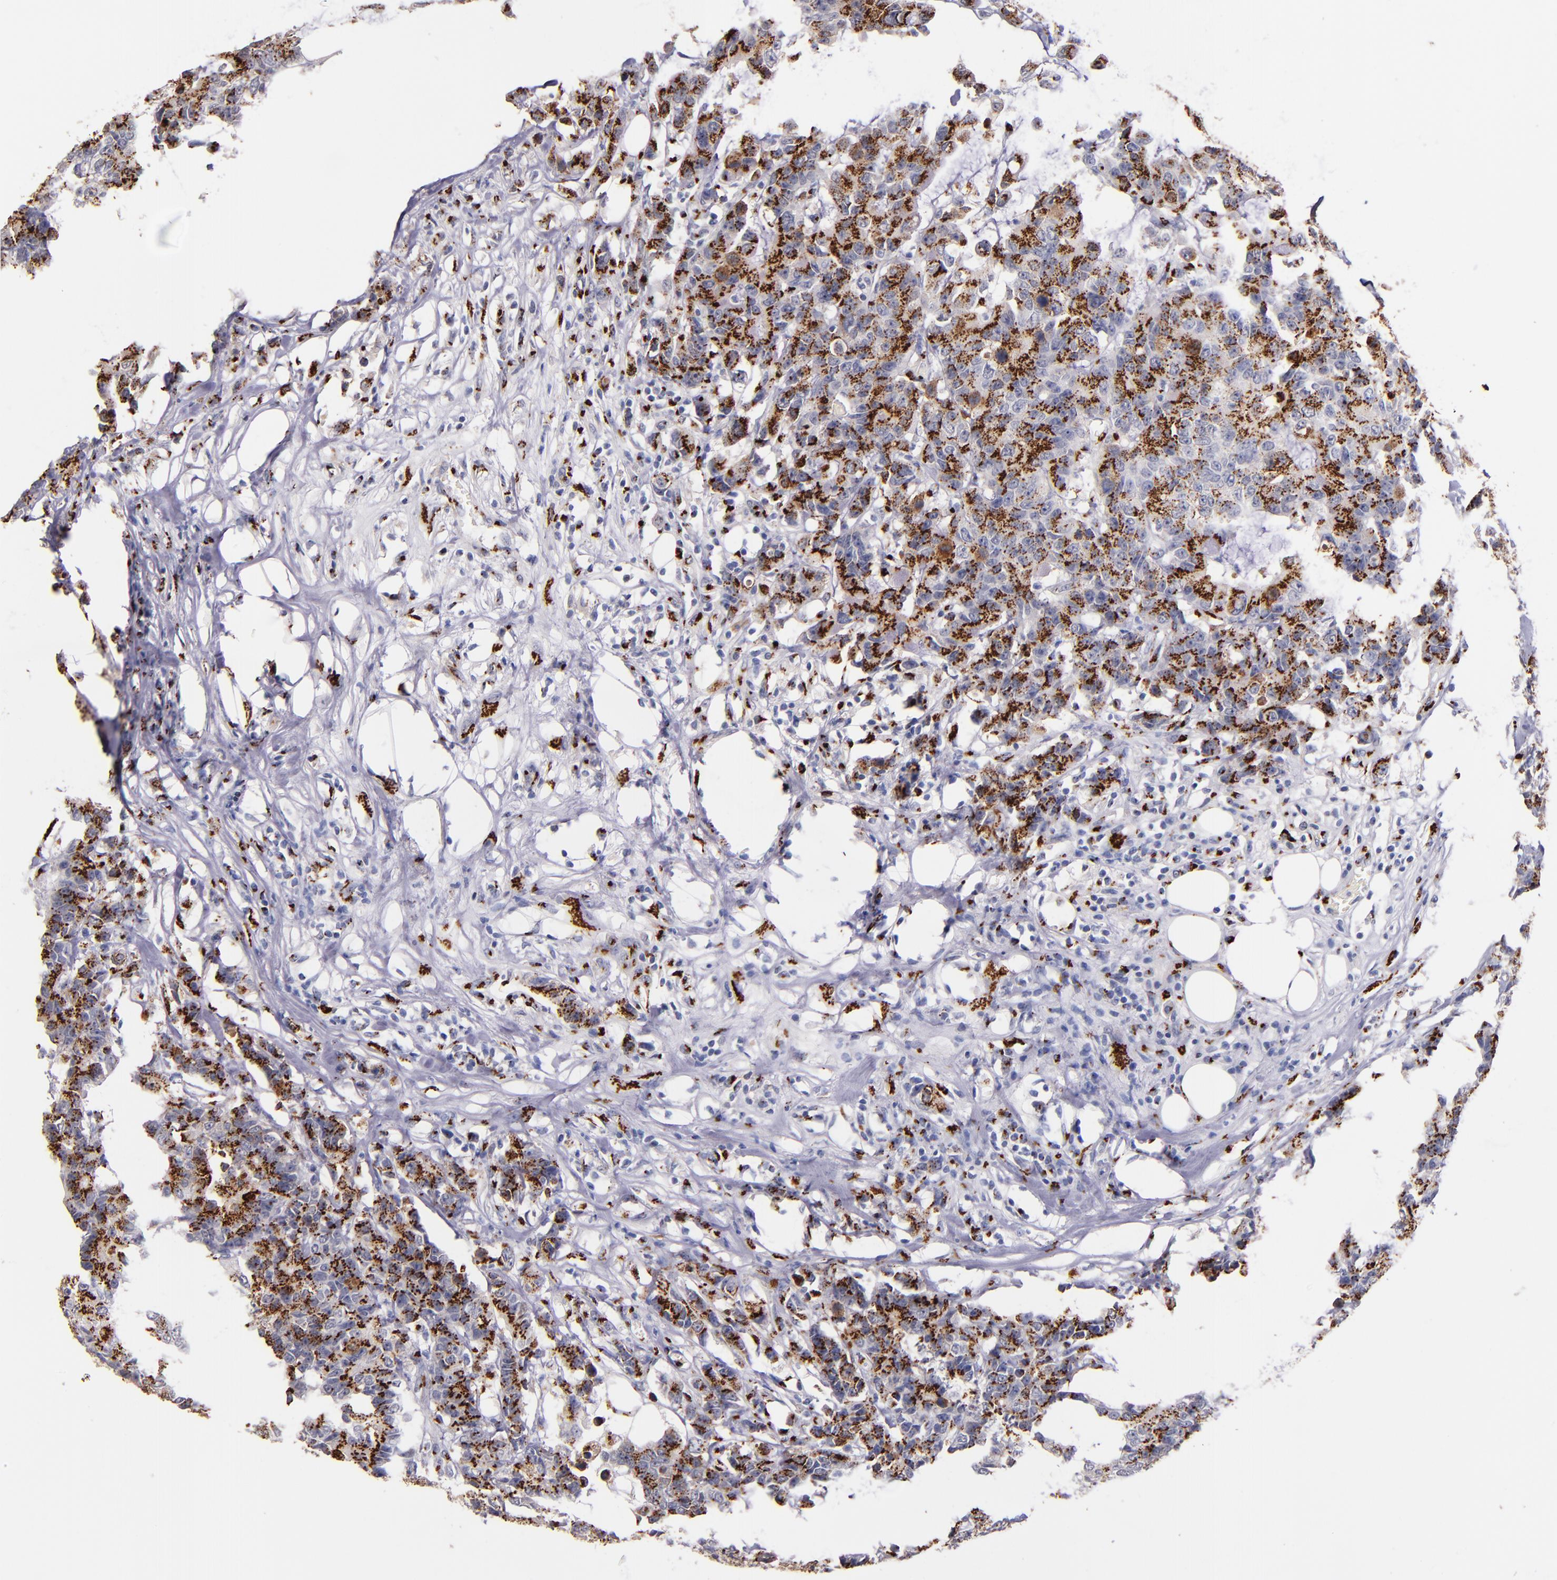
{"staining": {"intensity": "strong", "quantity": ">75%", "location": "cytoplasmic/membranous"}, "tissue": "colorectal cancer", "cell_type": "Tumor cells", "image_type": "cancer", "snomed": [{"axis": "morphology", "description": "Adenocarcinoma, NOS"}, {"axis": "topography", "description": "Colon"}], "caption": "A high amount of strong cytoplasmic/membranous positivity is seen in approximately >75% of tumor cells in colorectal cancer tissue. (IHC, brightfield microscopy, high magnification).", "gene": "GOLIM4", "patient": {"sex": "female", "age": 86}}